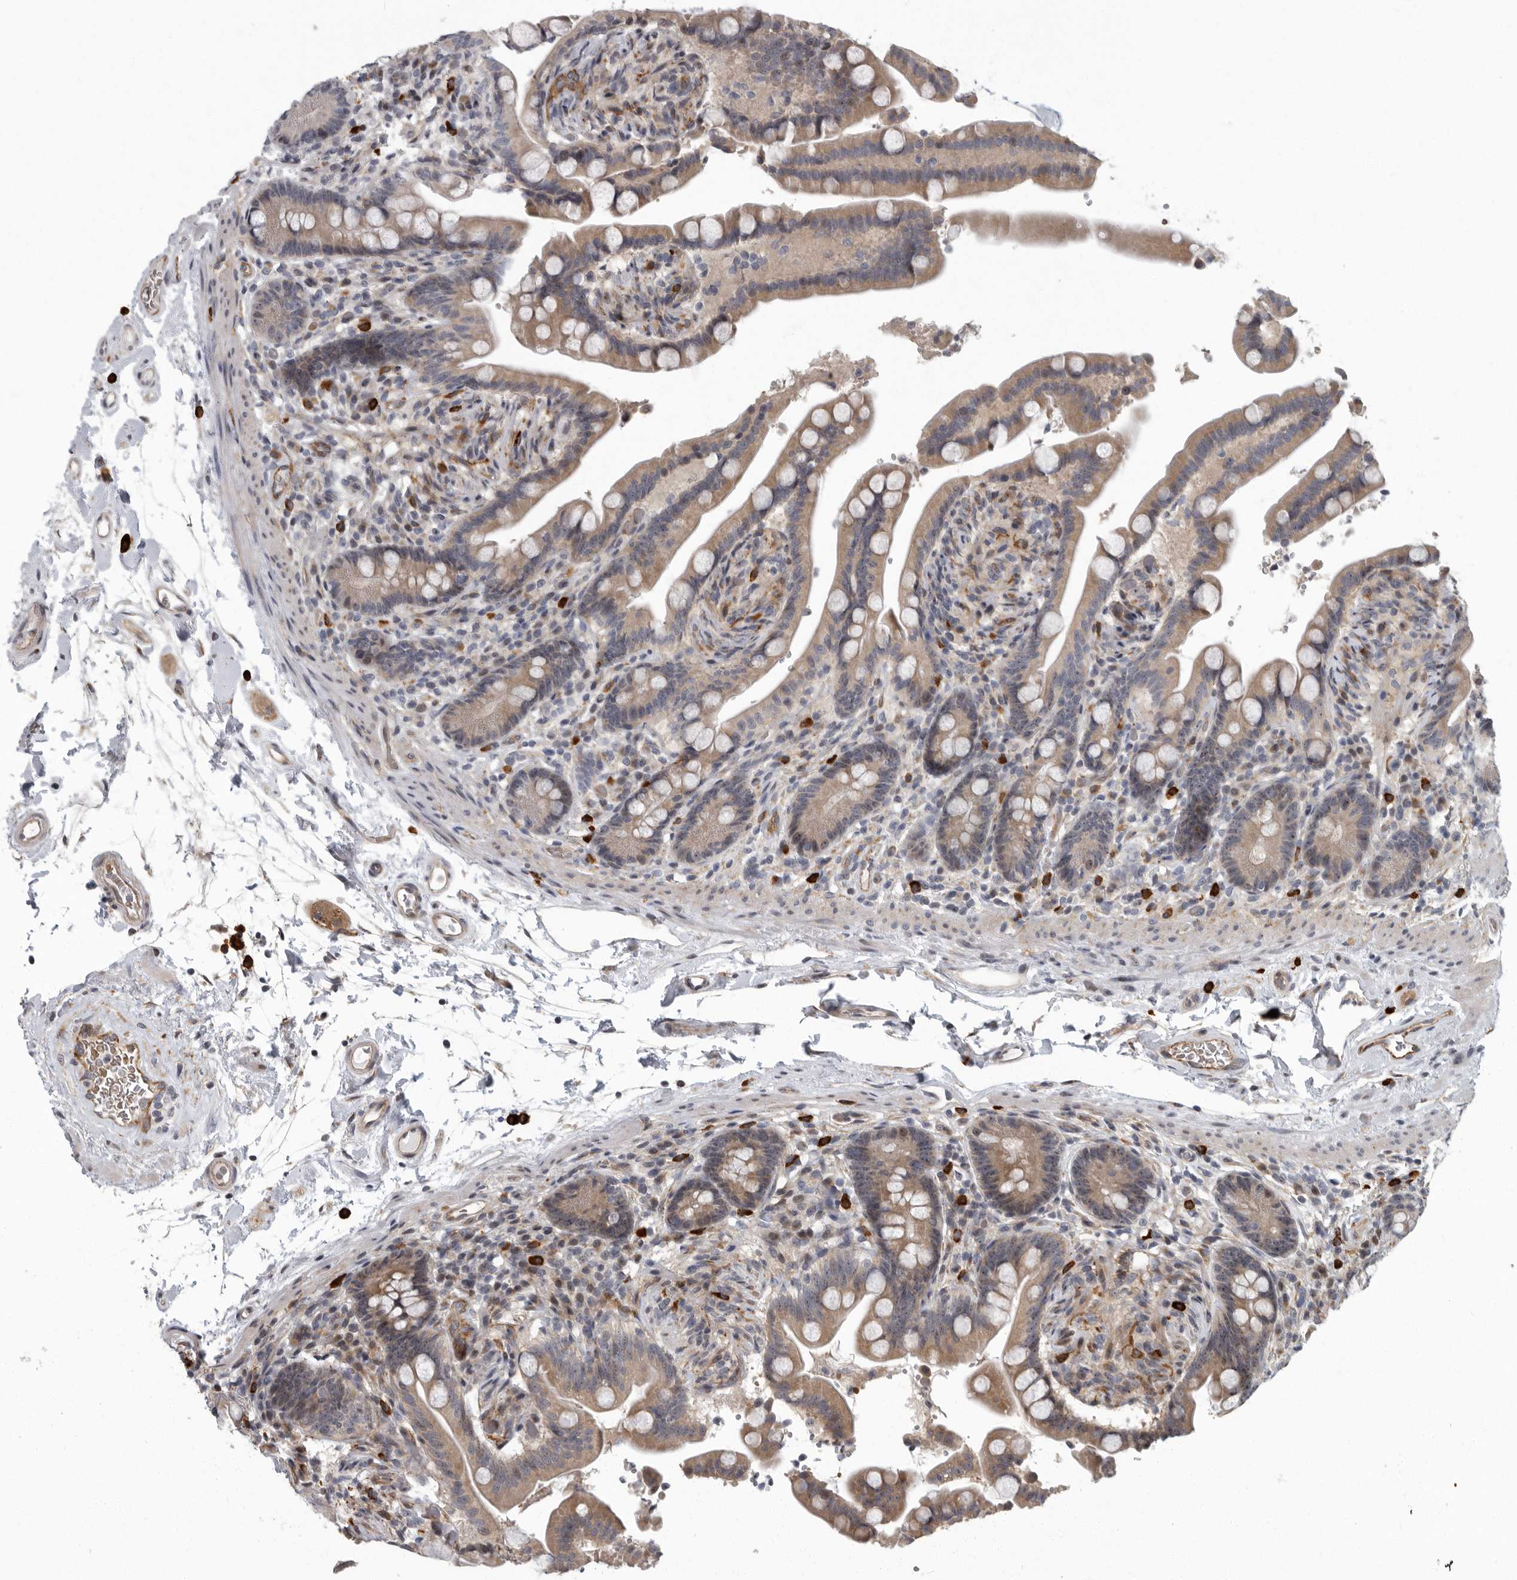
{"staining": {"intensity": "negative", "quantity": "none", "location": "none"}, "tissue": "colon", "cell_type": "Endothelial cells", "image_type": "normal", "snomed": [{"axis": "morphology", "description": "Normal tissue, NOS"}, {"axis": "topography", "description": "Smooth muscle"}, {"axis": "topography", "description": "Colon"}], "caption": "An immunohistochemistry photomicrograph of unremarkable colon is shown. There is no staining in endothelial cells of colon.", "gene": "PDCD11", "patient": {"sex": "male", "age": 73}}